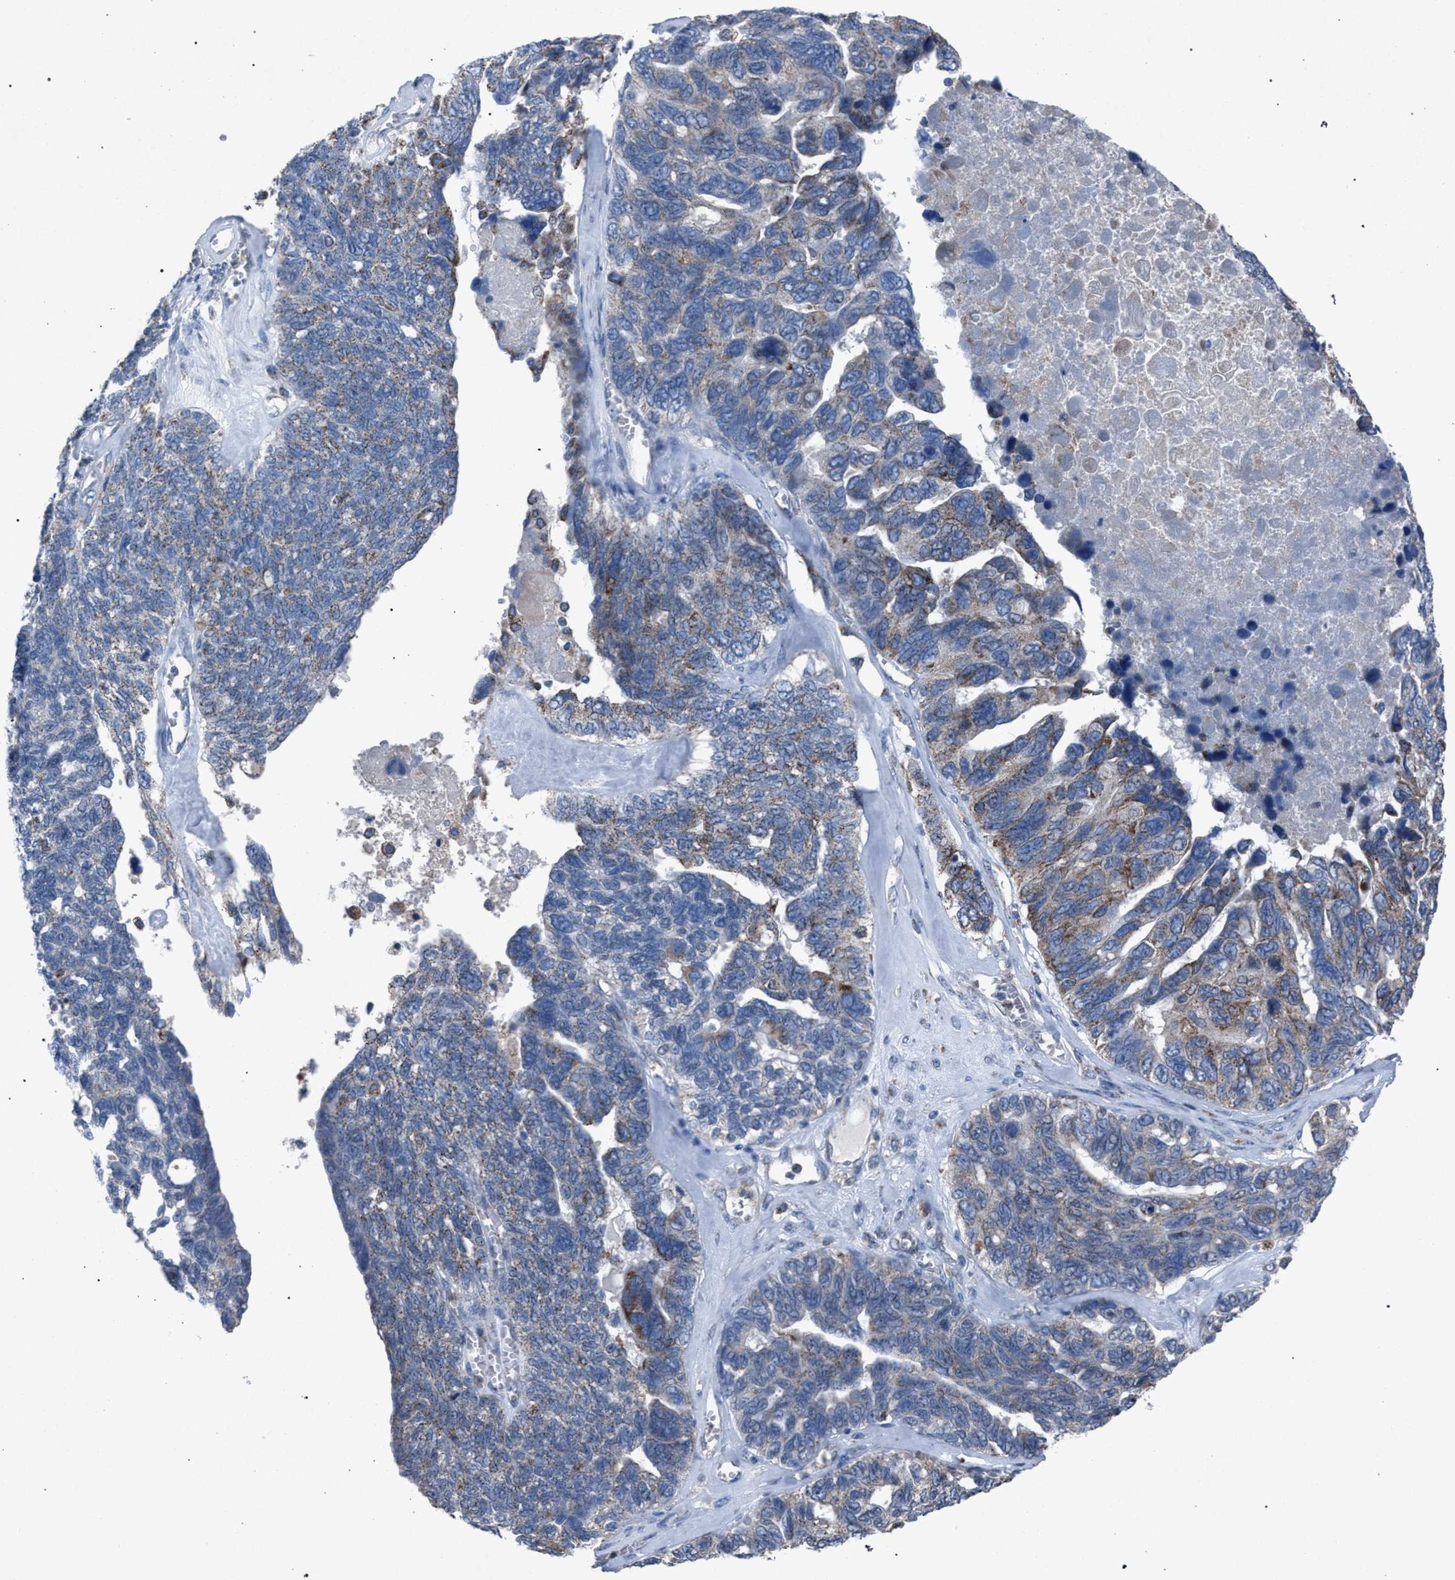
{"staining": {"intensity": "moderate", "quantity": "<25%", "location": "cytoplasmic/membranous"}, "tissue": "ovarian cancer", "cell_type": "Tumor cells", "image_type": "cancer", "snomed": [{"axis": "morphology", "description": "Cystadenocarcinoma, serous, NOS"}, {"axis": "topography", "description": "Ovary"}], "caption": "This histopathology image reveals immunohistochemistry (IHC) staining of human ovarian cancer, with low moderate cytoplasmic/membranous staining in about <25% of tumor cells.", "gene": "HSD17B4", "patient": {"sex": "female", "age": 79}}